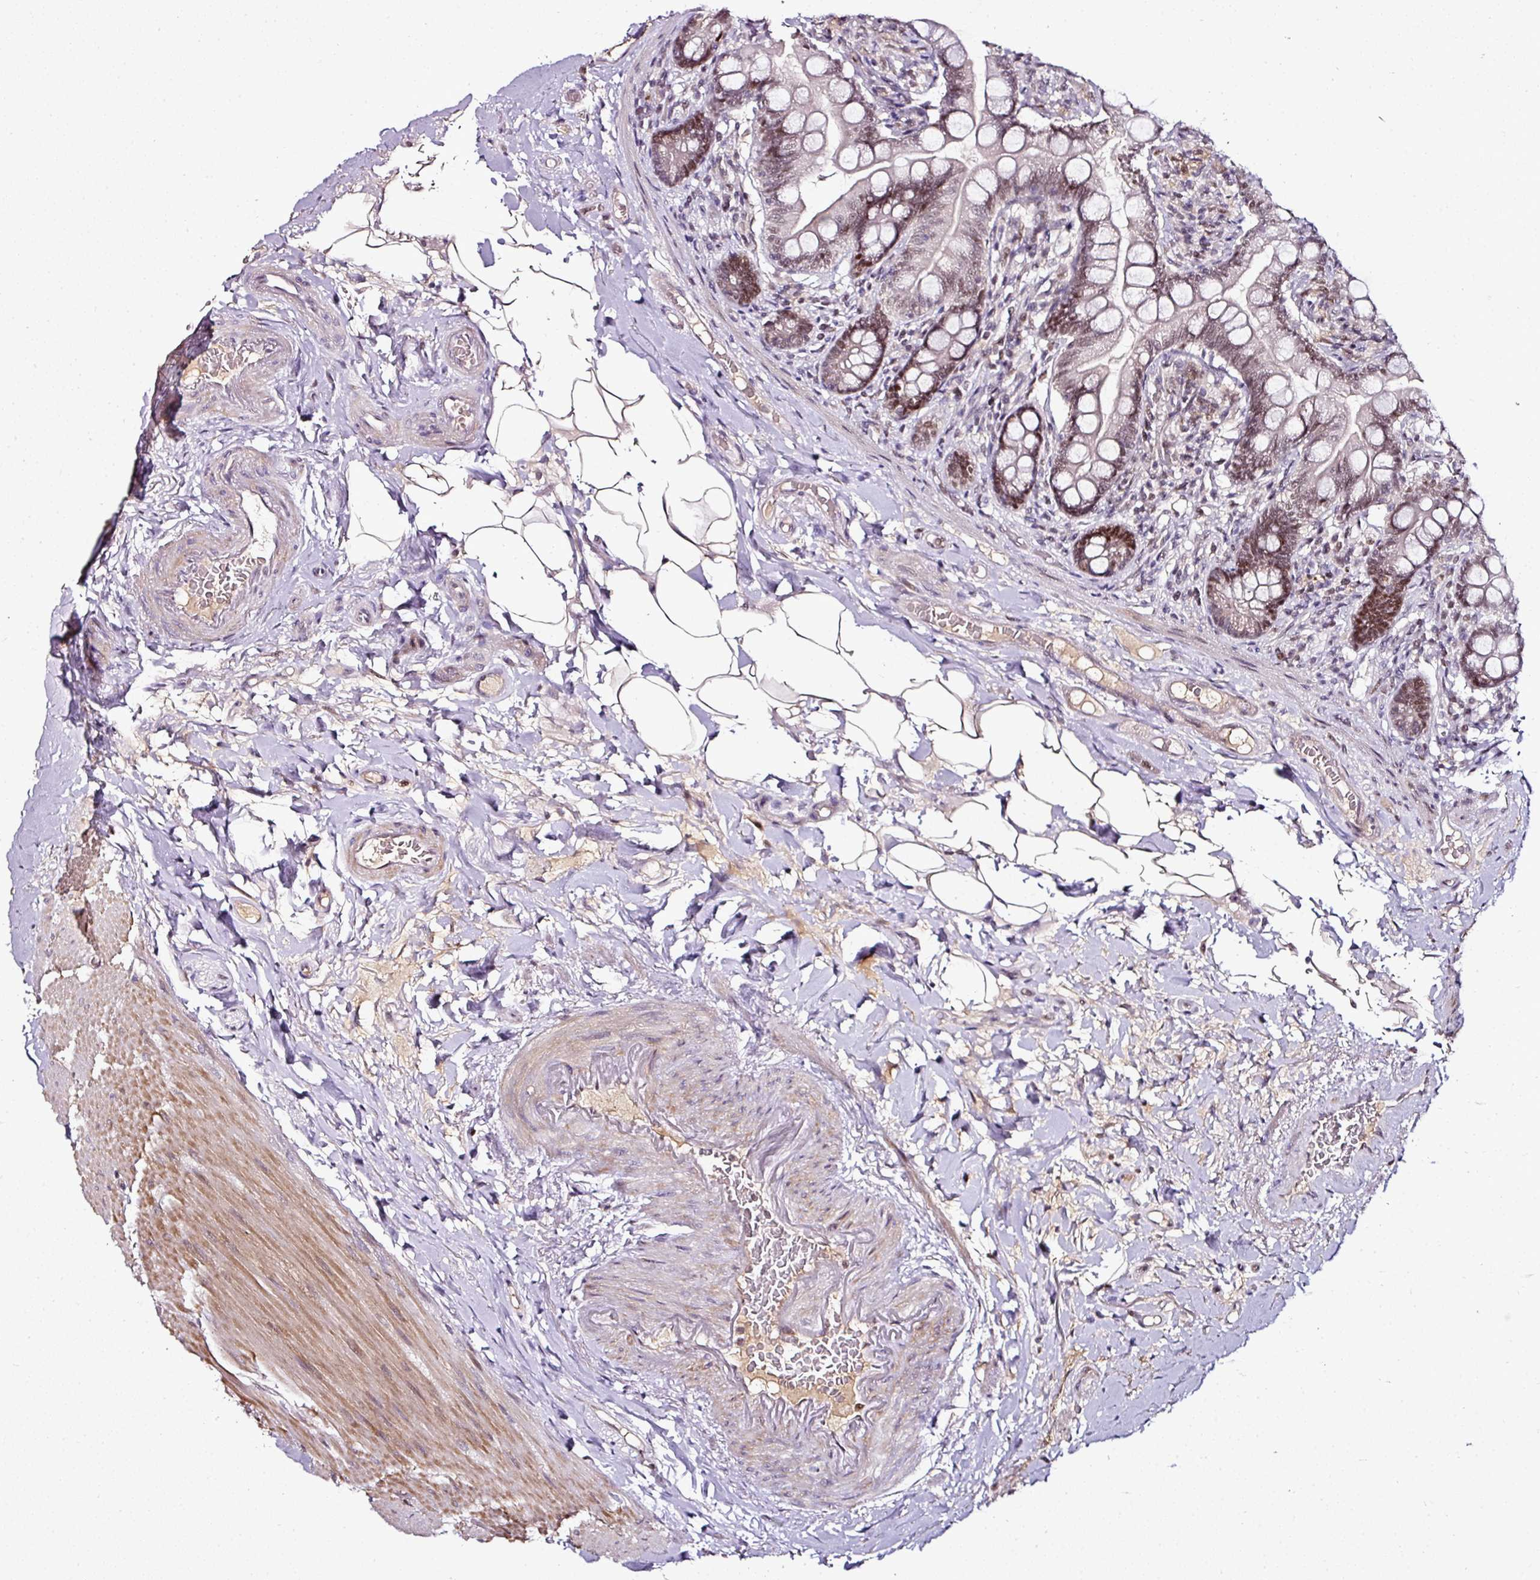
{"staining": {"intensity": "strong", "quantity": ">75%", "location": "nuclear"}, "tissue": "small intestine", "cell_type": "Glandular cells", "image_type": "normal", "snomed": [{"axis": "morphology", "description": "Normal tissue, NOS"}, {"axis": "topography", "description": "Small intestine"}], "caption": "Immunohistochemical staining of benign small intestine displays >75% levels of strong nuclear protein positivity in about >75% of glandular cells.", "gene": "KLF16", "patient": {"sex": "female", "age": 64}}